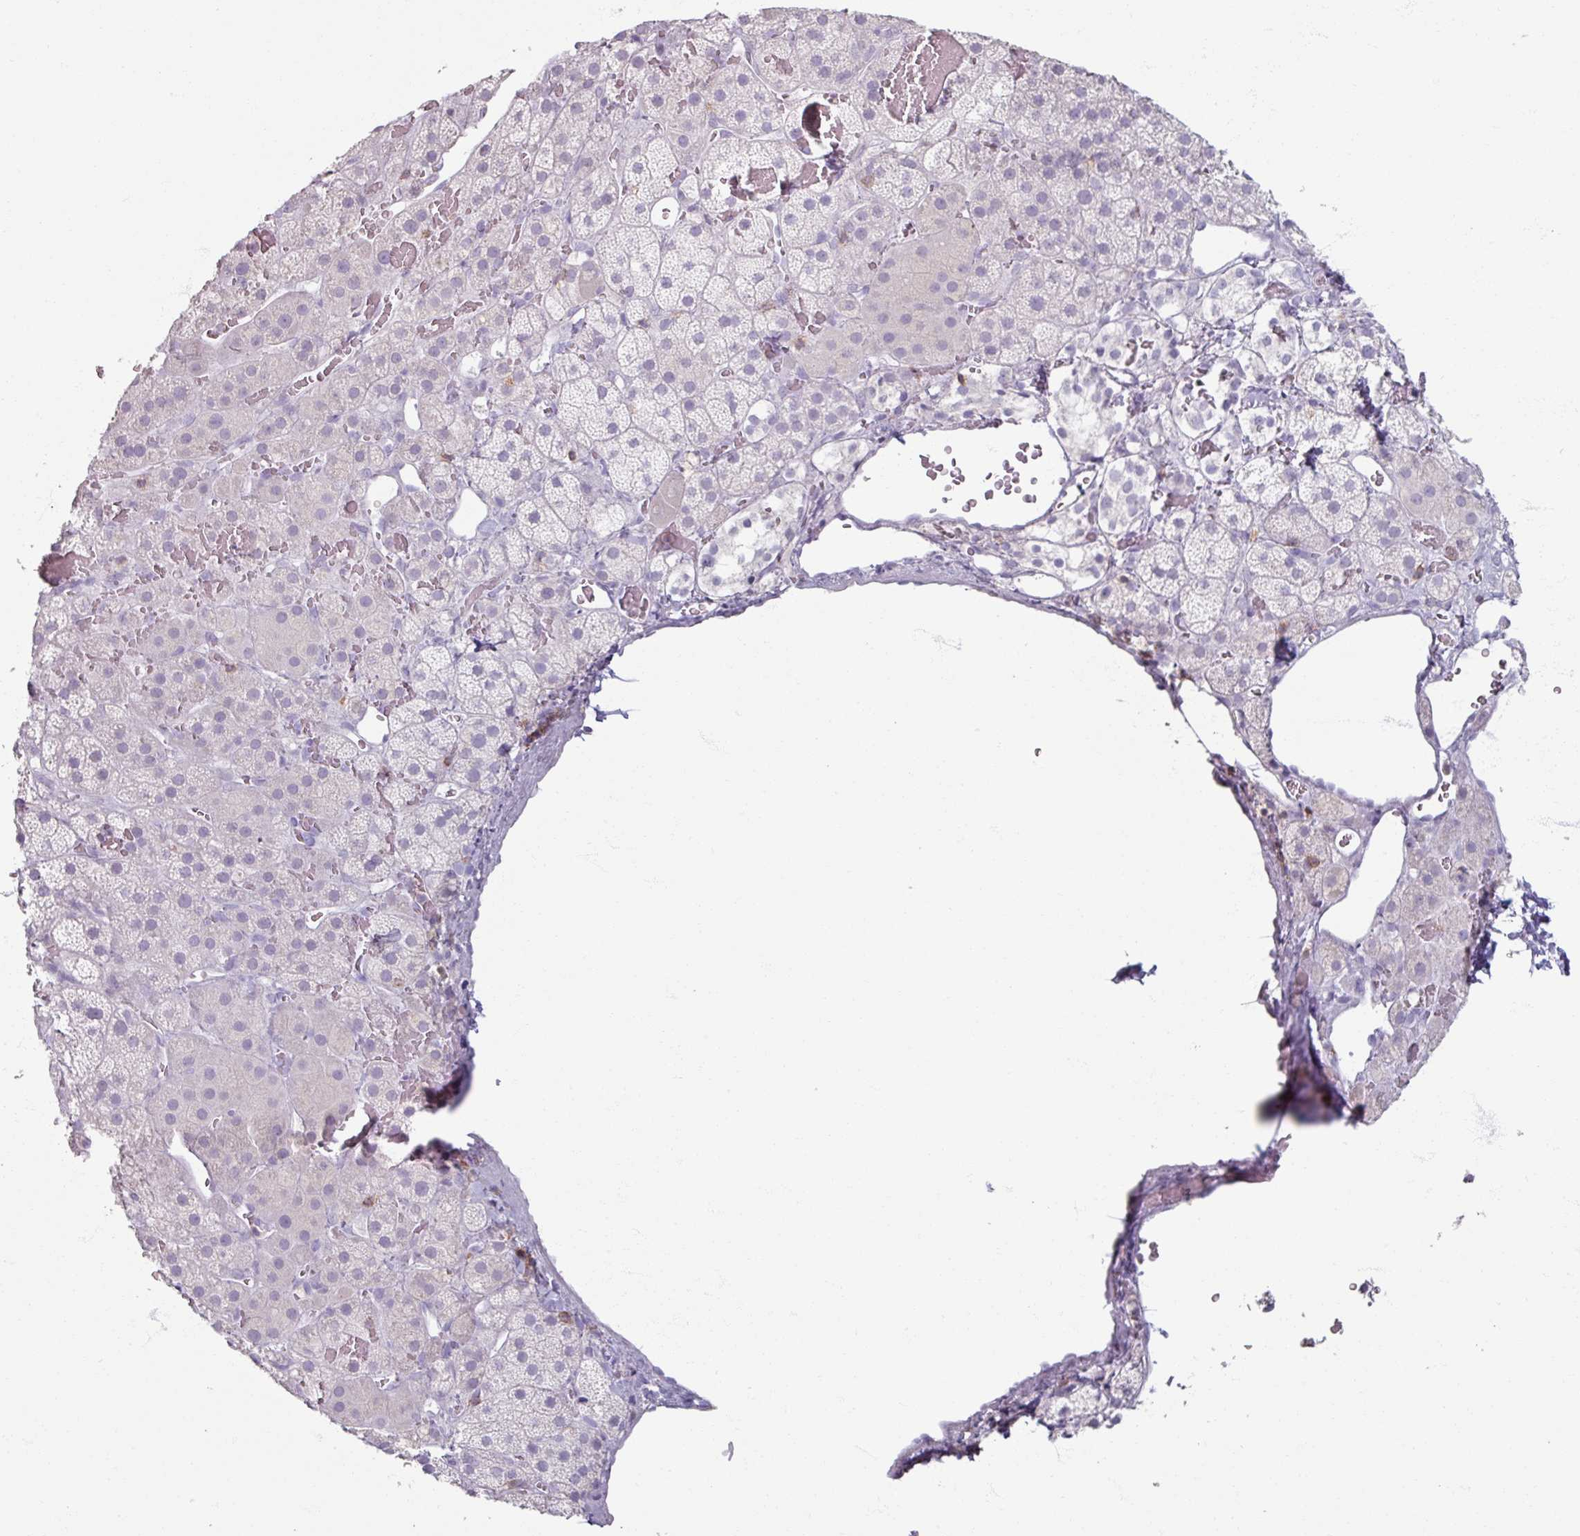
{"staining": {"intensity": "negative", "quantity": "none", "location": "none"}, "tissue": "adrenal gland", "cell_type": "Glandular cells", "image_type": "normal", "snomed": [{"axis": "morphology", "description": "Normal tissue, NOS"}, {"axis": "topography", "description": "Adrenal gland"}], "caption": "Immunohistochemistry (IHC) histopathology image of normal adrenal gland: human adrenal gland stained with DAB (3,3'-diaminobenzidine) demonstrates no significant protein staining in glandular cells.", "gene": "PTPRC", "patient": {"sex": "male", "age": 57}}